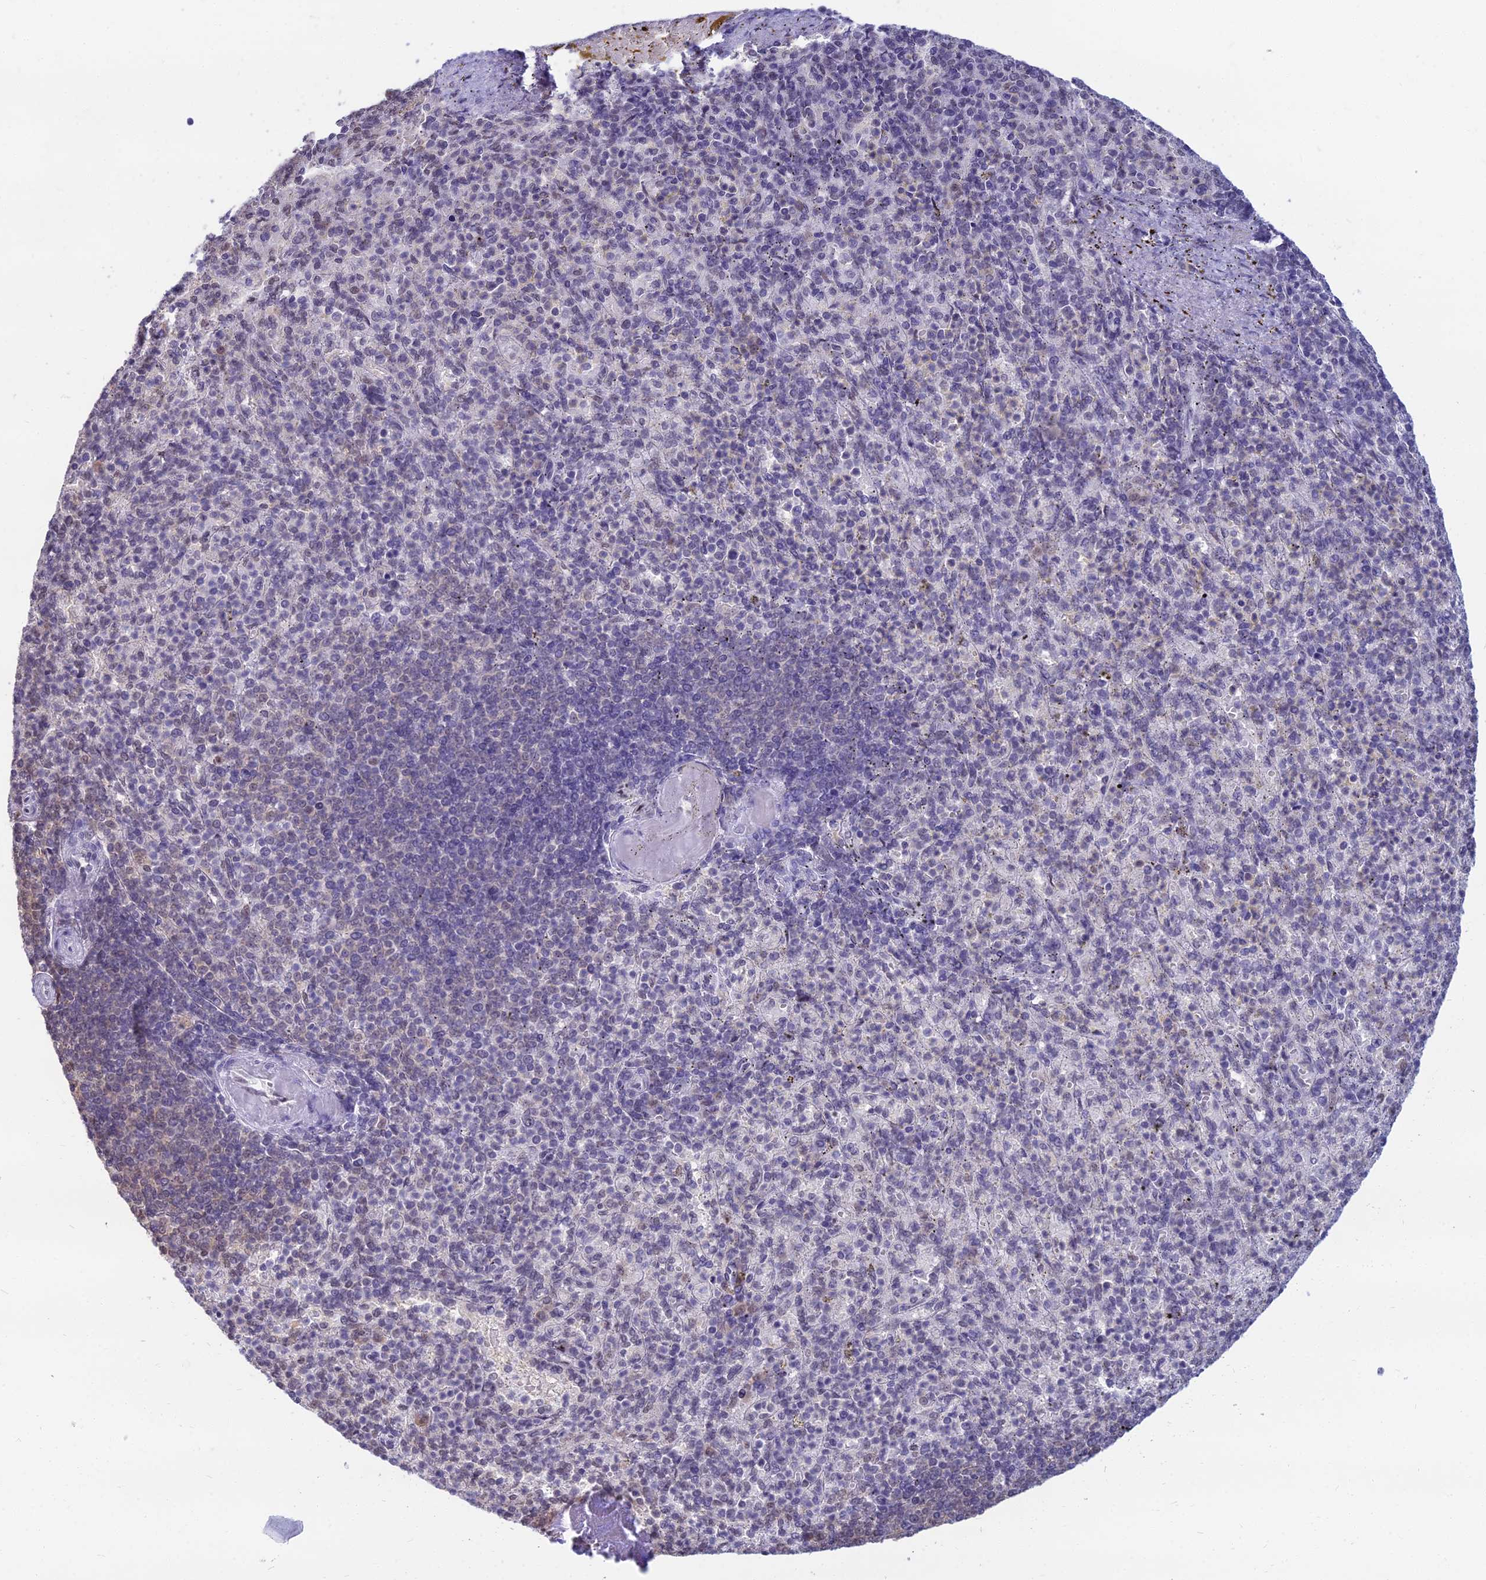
{"staining": {"intensity": "negative", "quantity": "none", "location": "none"}, "tissue": "spleen", "cell_type": "Cells in red pulp", "image_type": "normal", "snomed": [{"axis": "morphology", "description": "Normal tissue, NOS"}, {"axis": "topography", "description": "Spleen"}], "caption": "DAB (3,3'-diaminobenzidine) immunohistochemical staining of unremarkable spleen reveals no significant staining in cells in red pulp.", "gene": "SRSF7", "patient": {"sex": "female", "age": 74}}